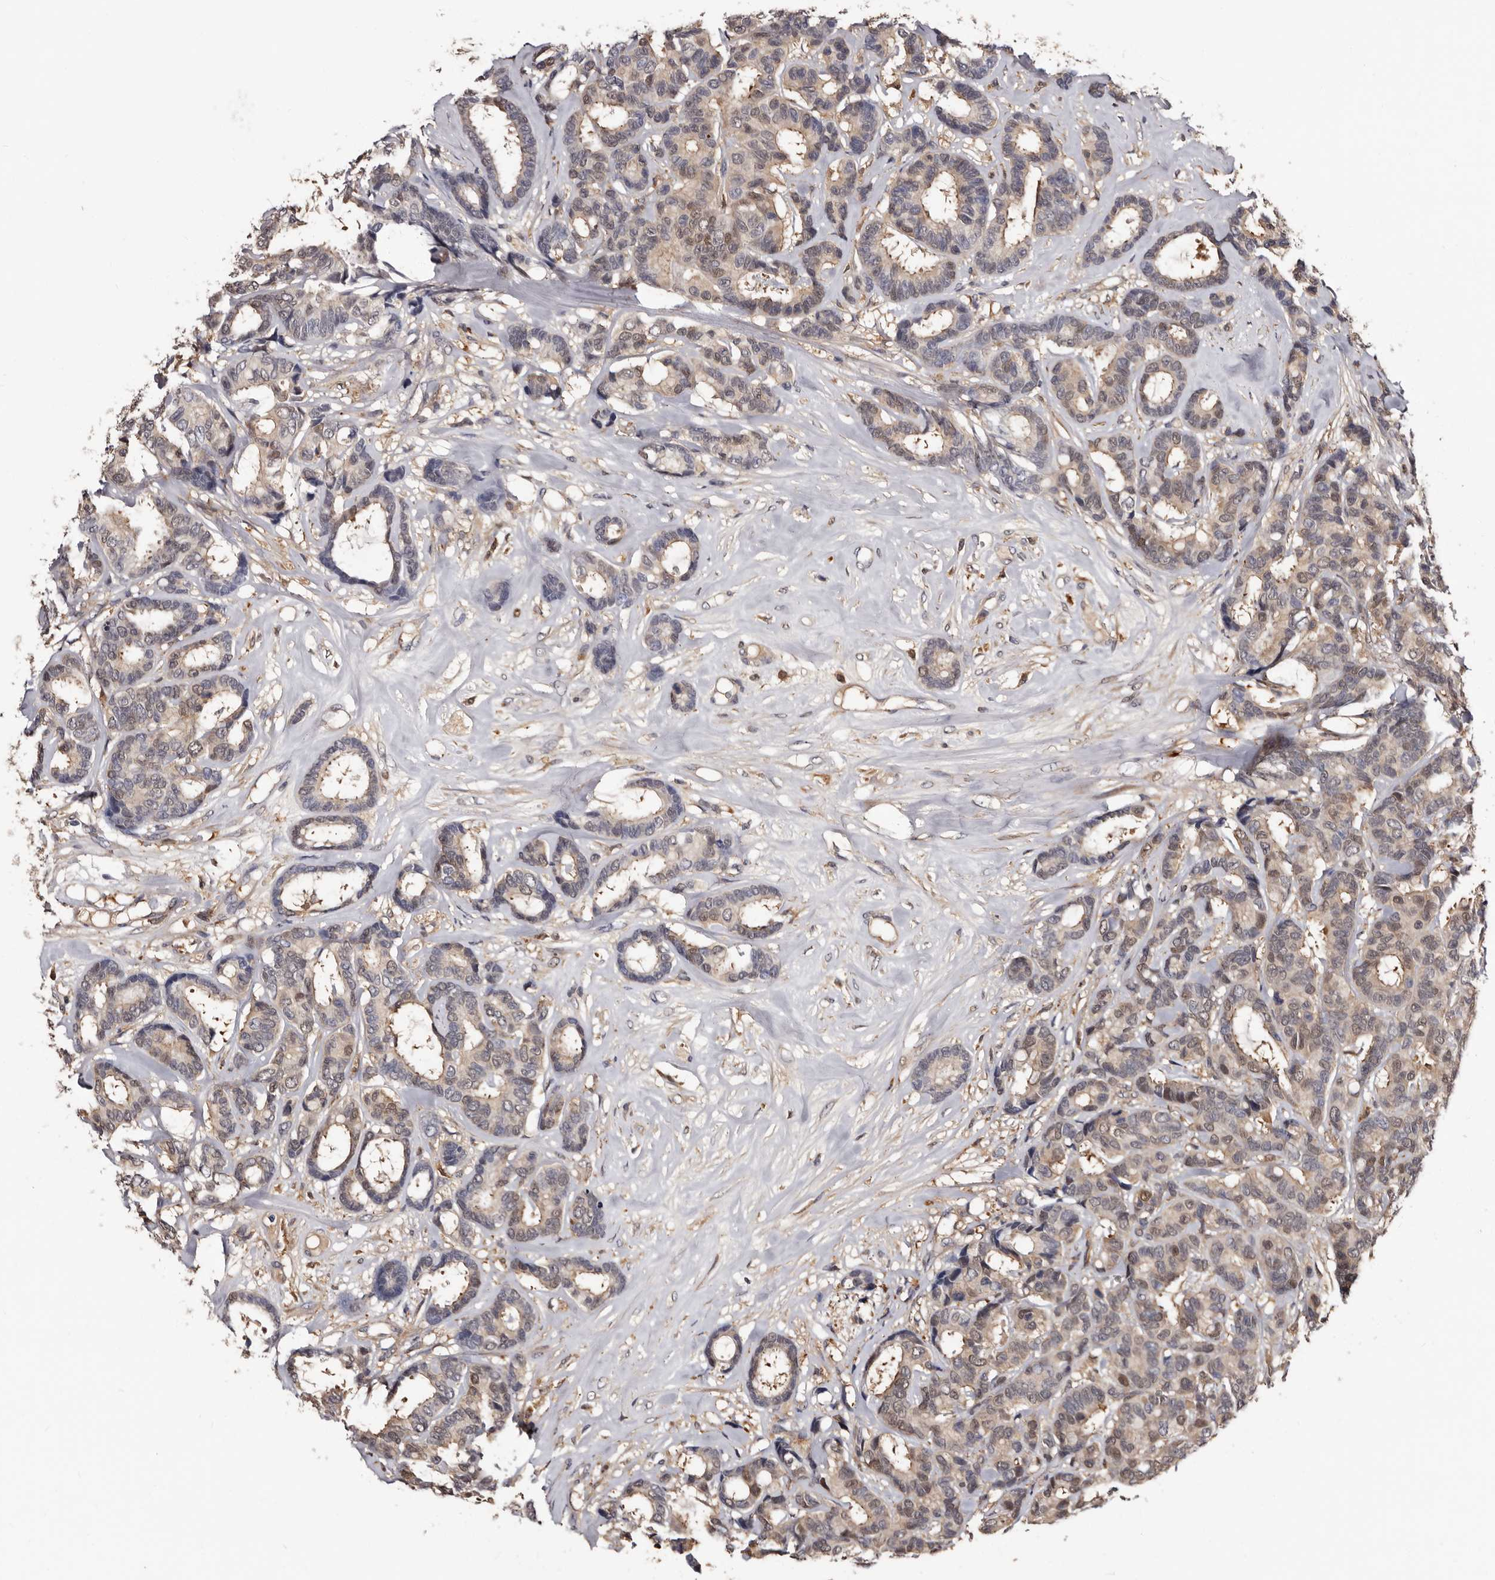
{"staining": {"intensity": "weak", "quantity": ">75%", "location": "cytoplasmic/membranous,nuclear"}, "tissue": "breast cancer", "cell_type": "Tumor cells", "image_type": "cancer", "snomed": [{"axis": "morphology", "description": "Duct carcinoma"}, {"axis": "topography", "description": "Breast"}], "caption": "About >75% of tumor cells in human breast cancer (intraductal carcinoma) demonstrate weak cytoplasmic/membranous and nuclear protein staining as visualized by brown immunohistochemical staining.", "gene": "DNPH1", "patient": {"sex": "female", "age": 87}}